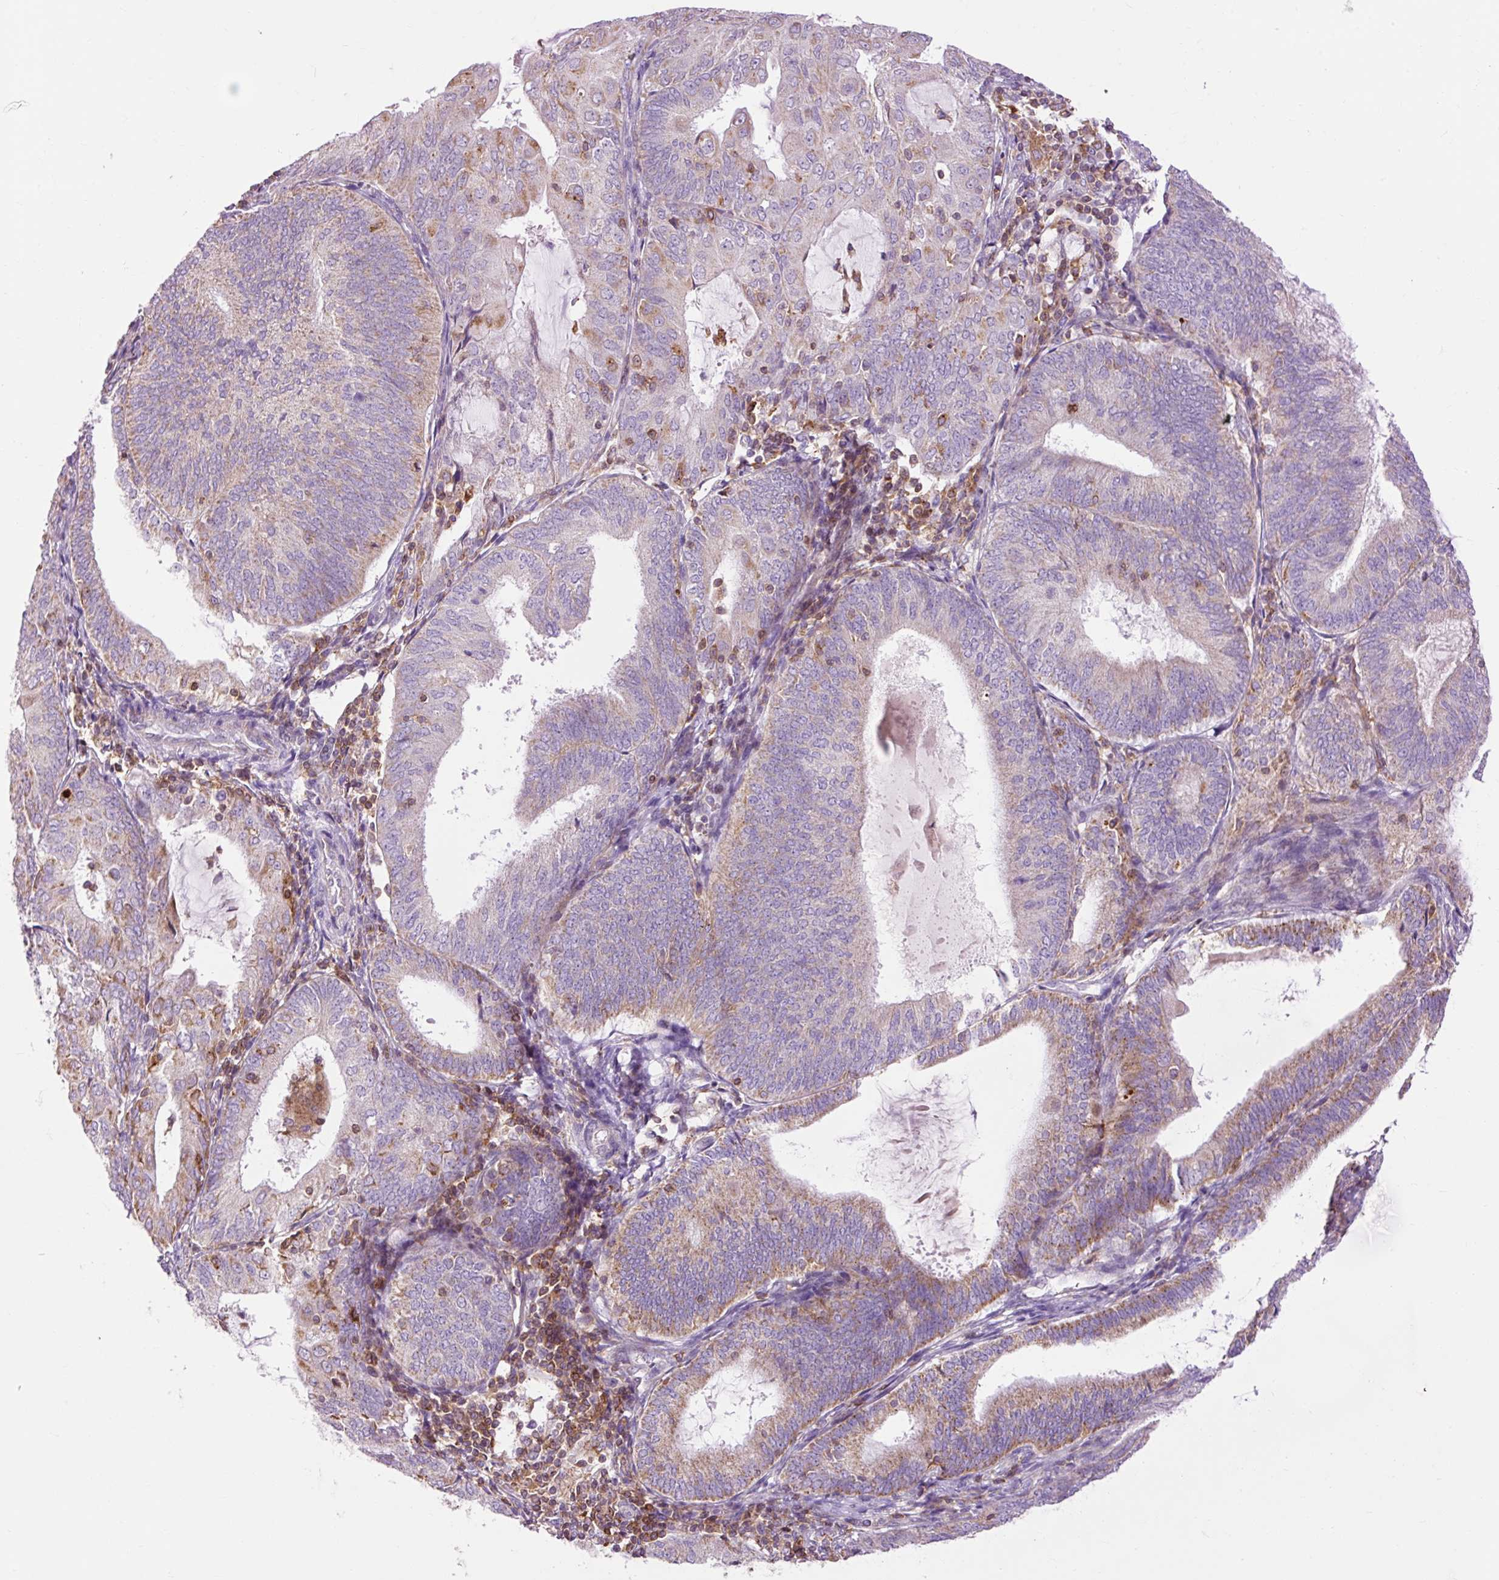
{"staining": {"intensity": "moderate", "quantity": "<25%", "location": "cytoplasmic/membranous"}, "tissue": "endometrial cancer", "cell_type": "Tumor cells", "image_type": "cancer", "snomed": [{"axis": "morphology", "description": "Adenocarcinoma, NOS"}, {"axis": "topography", "description": "Endometrium"}], "caption": "High-magnification brightfield microscopy of endometrial cancer (adenocarcinoma) stained with DAB (3,3'-diaminobenzidine) (brown) and counterstained with hematoxylin (blue). tumor cells exhibit moderate cytoplasmic/membranous positivity is identified in about<25% of cells. Nuclei are stained in blue.", "gene": "CD83", "patient": {"sex": "female", "age": 81}}